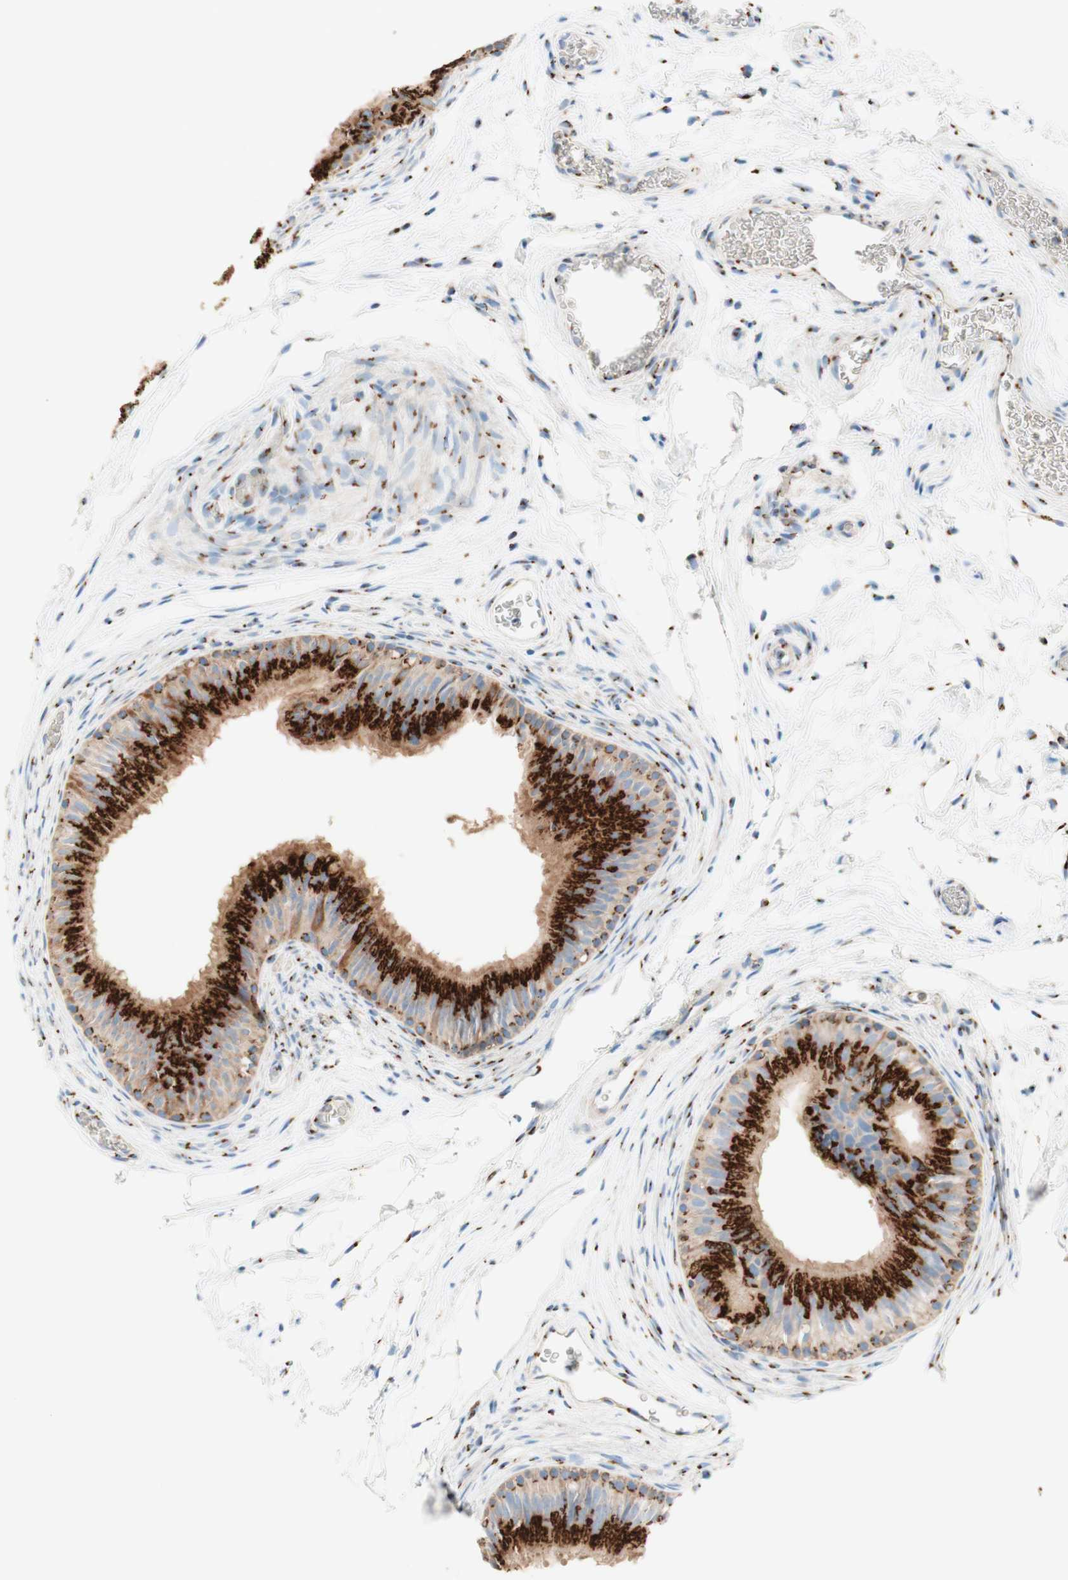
{"staining": {"intensity": "strong", "quantity": ">75%", "location": "cytoplasmic/membranous"}, "tissue": "epididymis", "cell_type": "Glandular cells", "image_type": "normal", "snomed": [{"axis": "morphology", "description": "Normal tissue, NOS"}, {"axis": "topography", "description": "Epididymis"}], "caption": "Protein expression by immunohistochemistry displays strong cytoplasmic/membranous expression in about >75% of glandular cells in unremarkable epididymis.", "gene": "GOLGB1", "patient": {"sex": "male", "age": 36}}